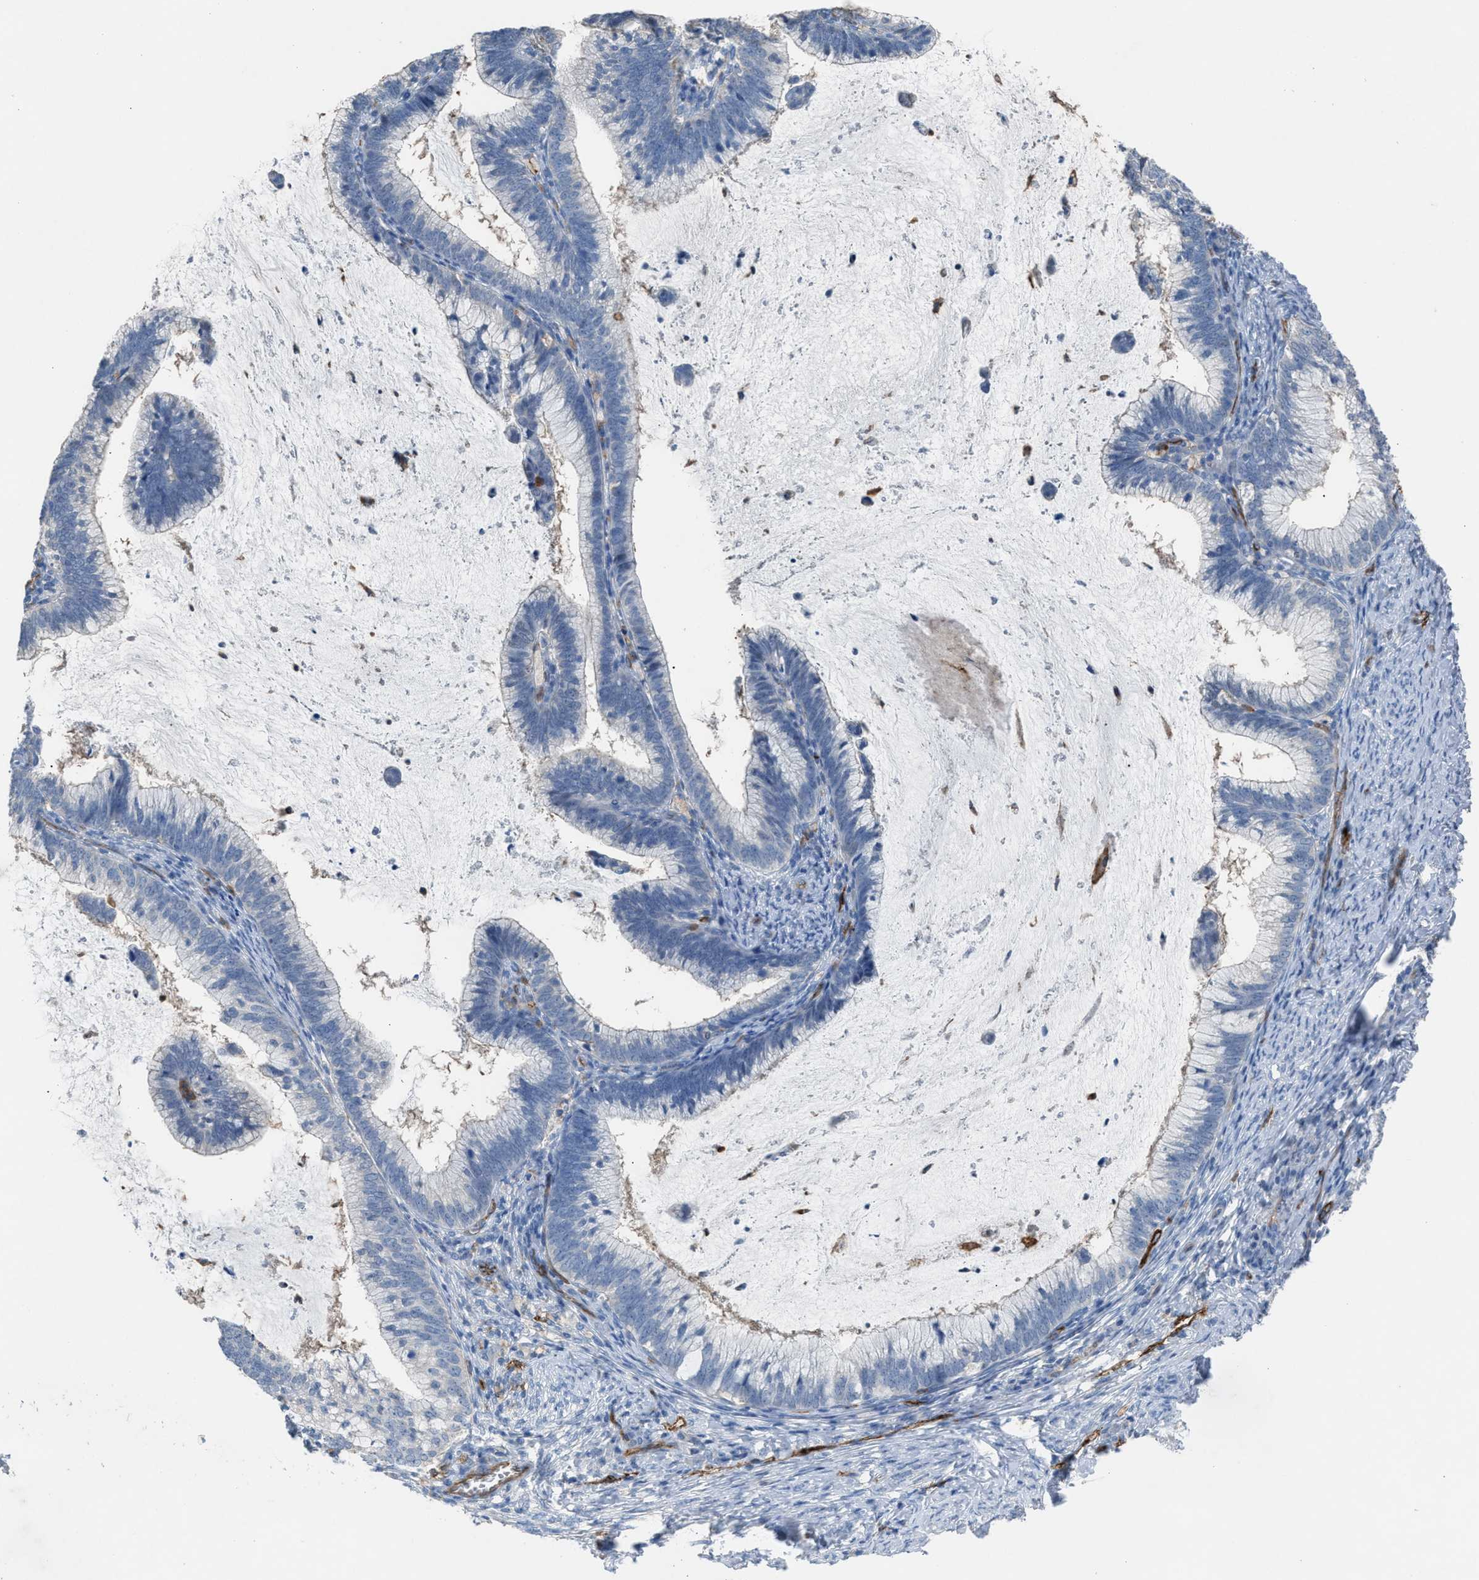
{"staining": {"intensity": "negative", "quantity": "none", "location": "none"}, "tissue": "cervical cancer", "cell_type": "Tumor cells", "image_type": "cancer", "snomed": [{"axis": "morphology", "description": "Adenocarcinoma, NOS"}, {"axis": "topography", "description": "Cervix"}], "caption": "Human cervical cancer stained for a protein using IHC exhibits no staining in tumor cells.", "gene": "DYSF", "patient": {"sex": "female", "age": 36}}